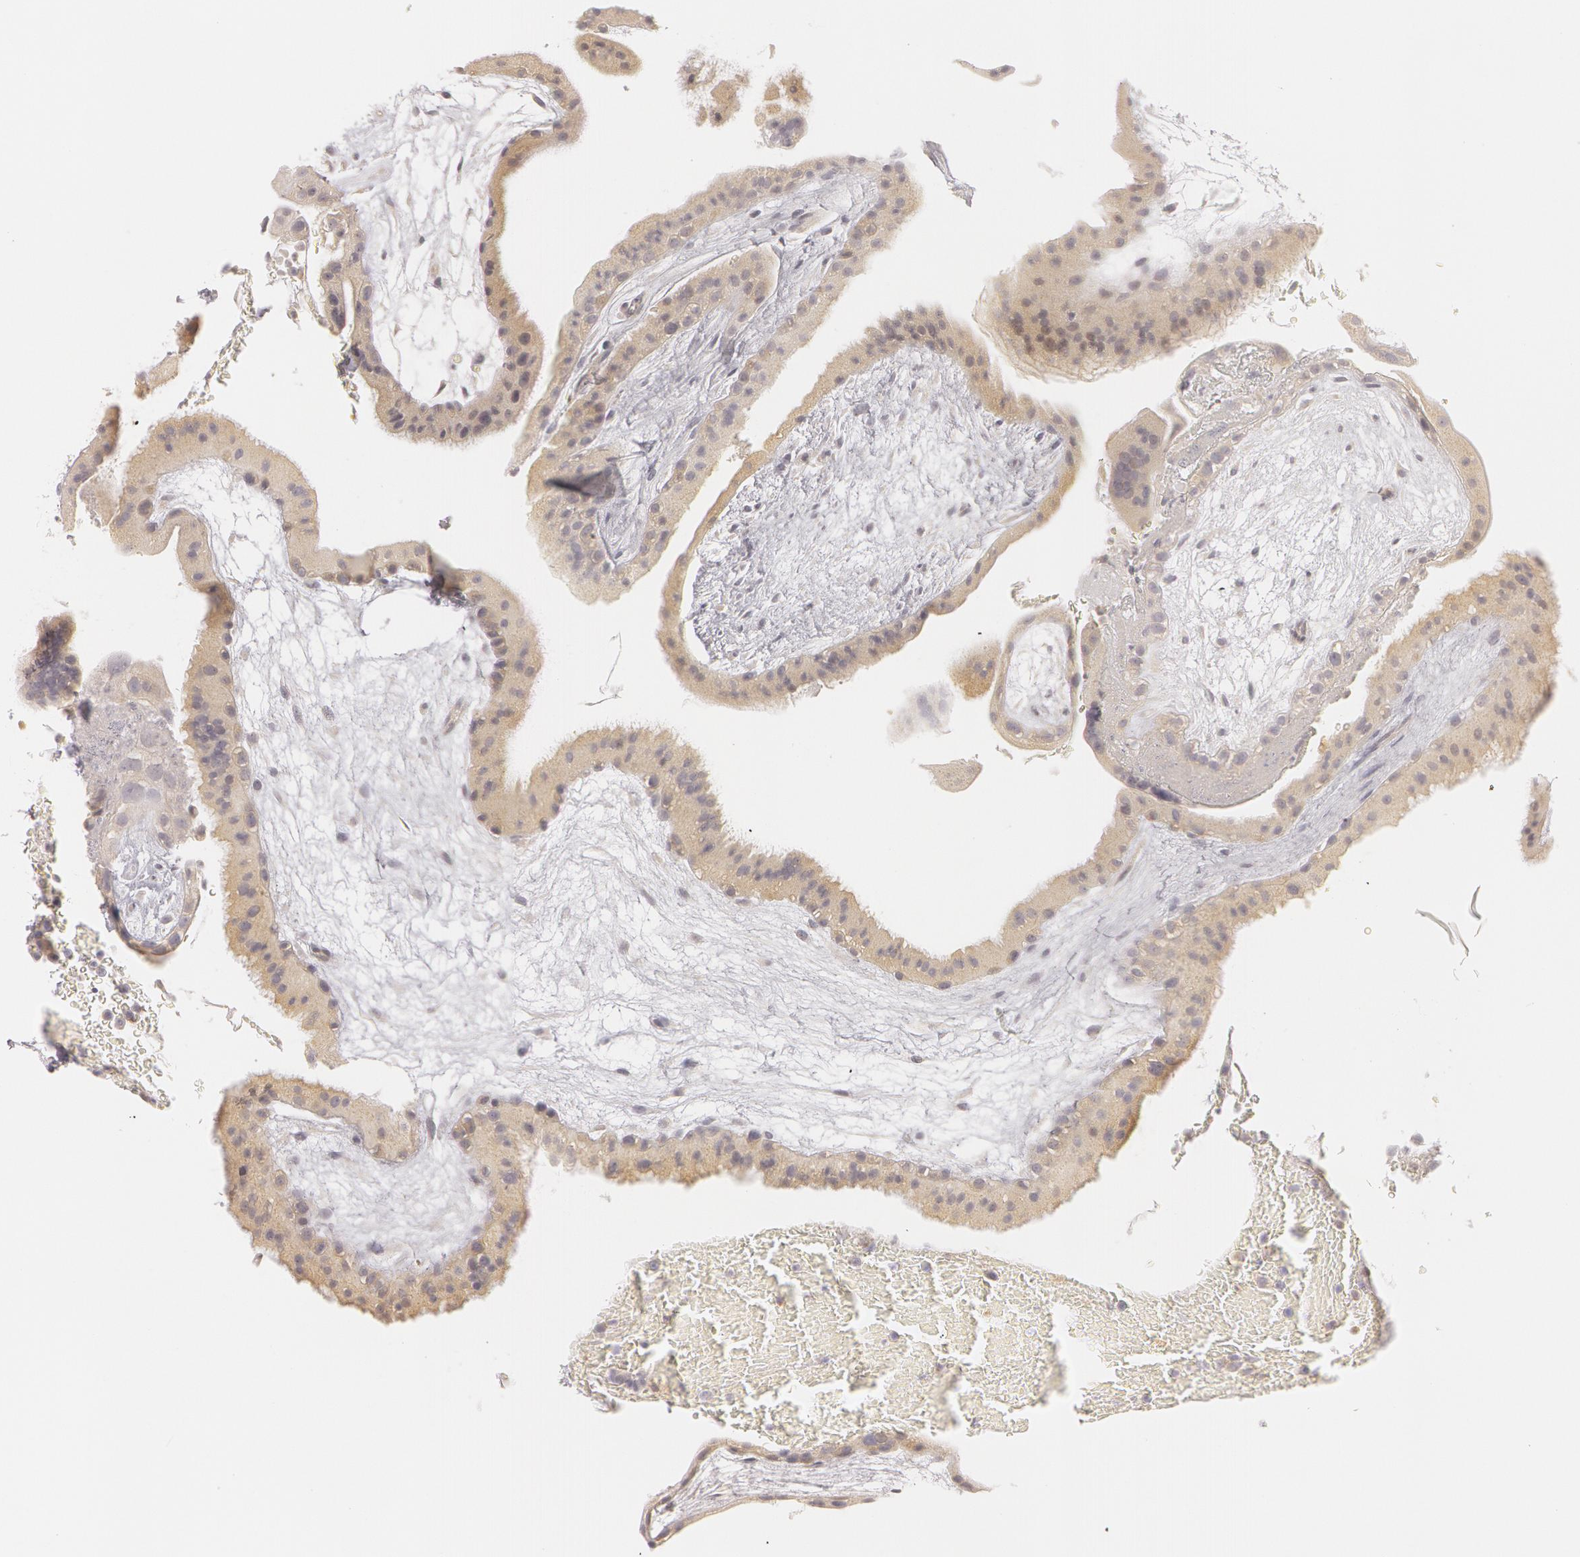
{"staining": {"intensity": "weak", "quantity": "<25%", "location": "cytoplasmic/membranous"}, "tissue": "placenta", "cell_type": "Decidual cells", "image_type": "normal", "snomed": [{"axis": "morphology", "description": "Normal tissue, NOS"}, {"axis": "topography", "description": "Placenta"}], "caption": "Decidual cells show no significant staining in unremarkable placenta. (DAB immunohistochemistry with hematoxylin counter stain).", "gene": "RALGAPA1", "patient": {"sex": "female", "age": 19}}